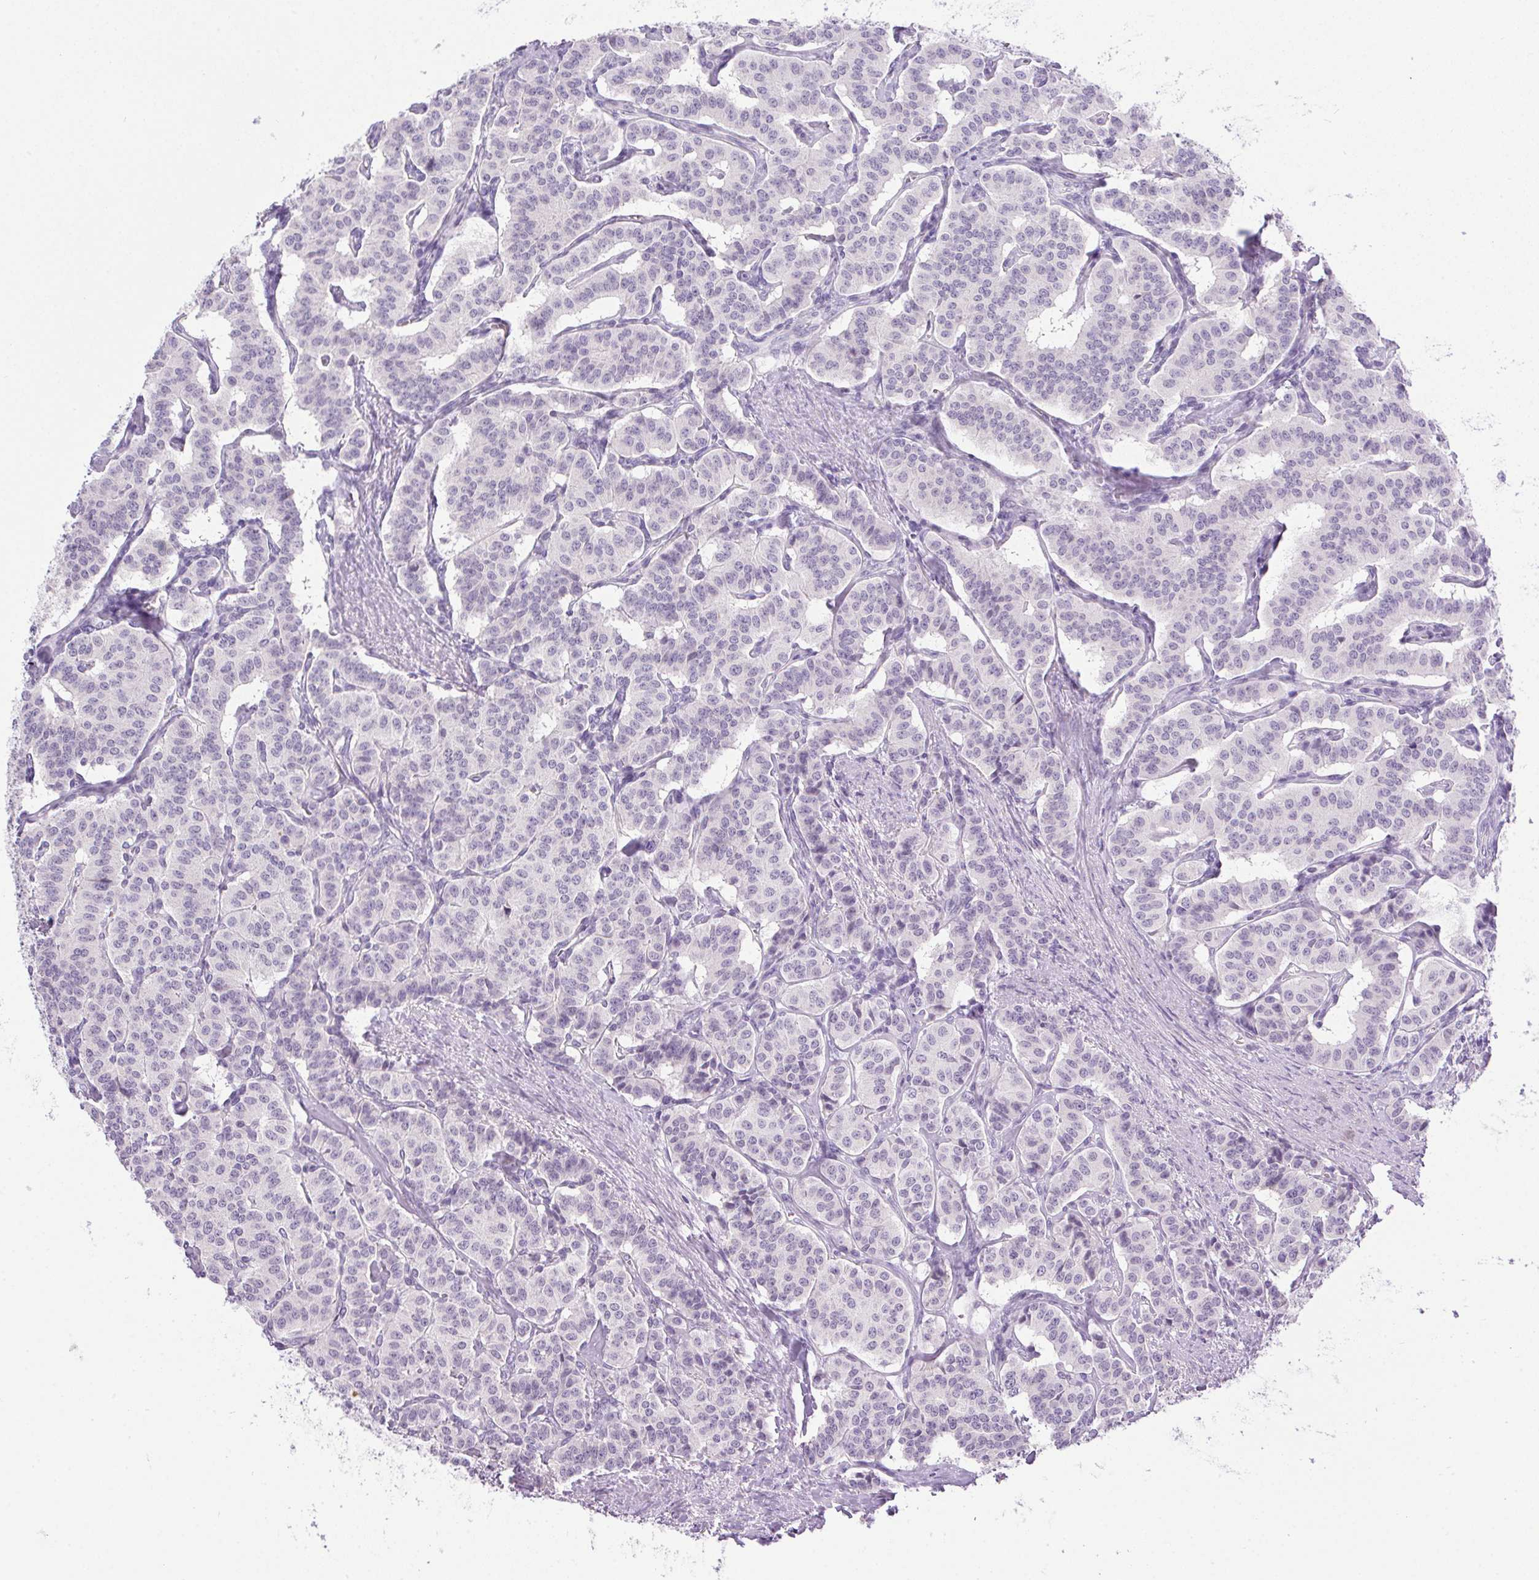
{"staining": {"intensity": "negative", "quantity": "none", "location": "none"}, "tissue": "carcinoid", "cell_type": "Tumor cells", "image_type": "cancer", "snomed": [{"axis": "morphology", "description": "Carcinoid, malignant, NOS"}, {"axis": "topography", "description": "Lung"}], "caption": "This is an immunohistochemistry histopathology image of human carcinoid. There is no staining in tumor cells.", "gene": "PRL", "patient": {"sex": "female", "age": 46}}